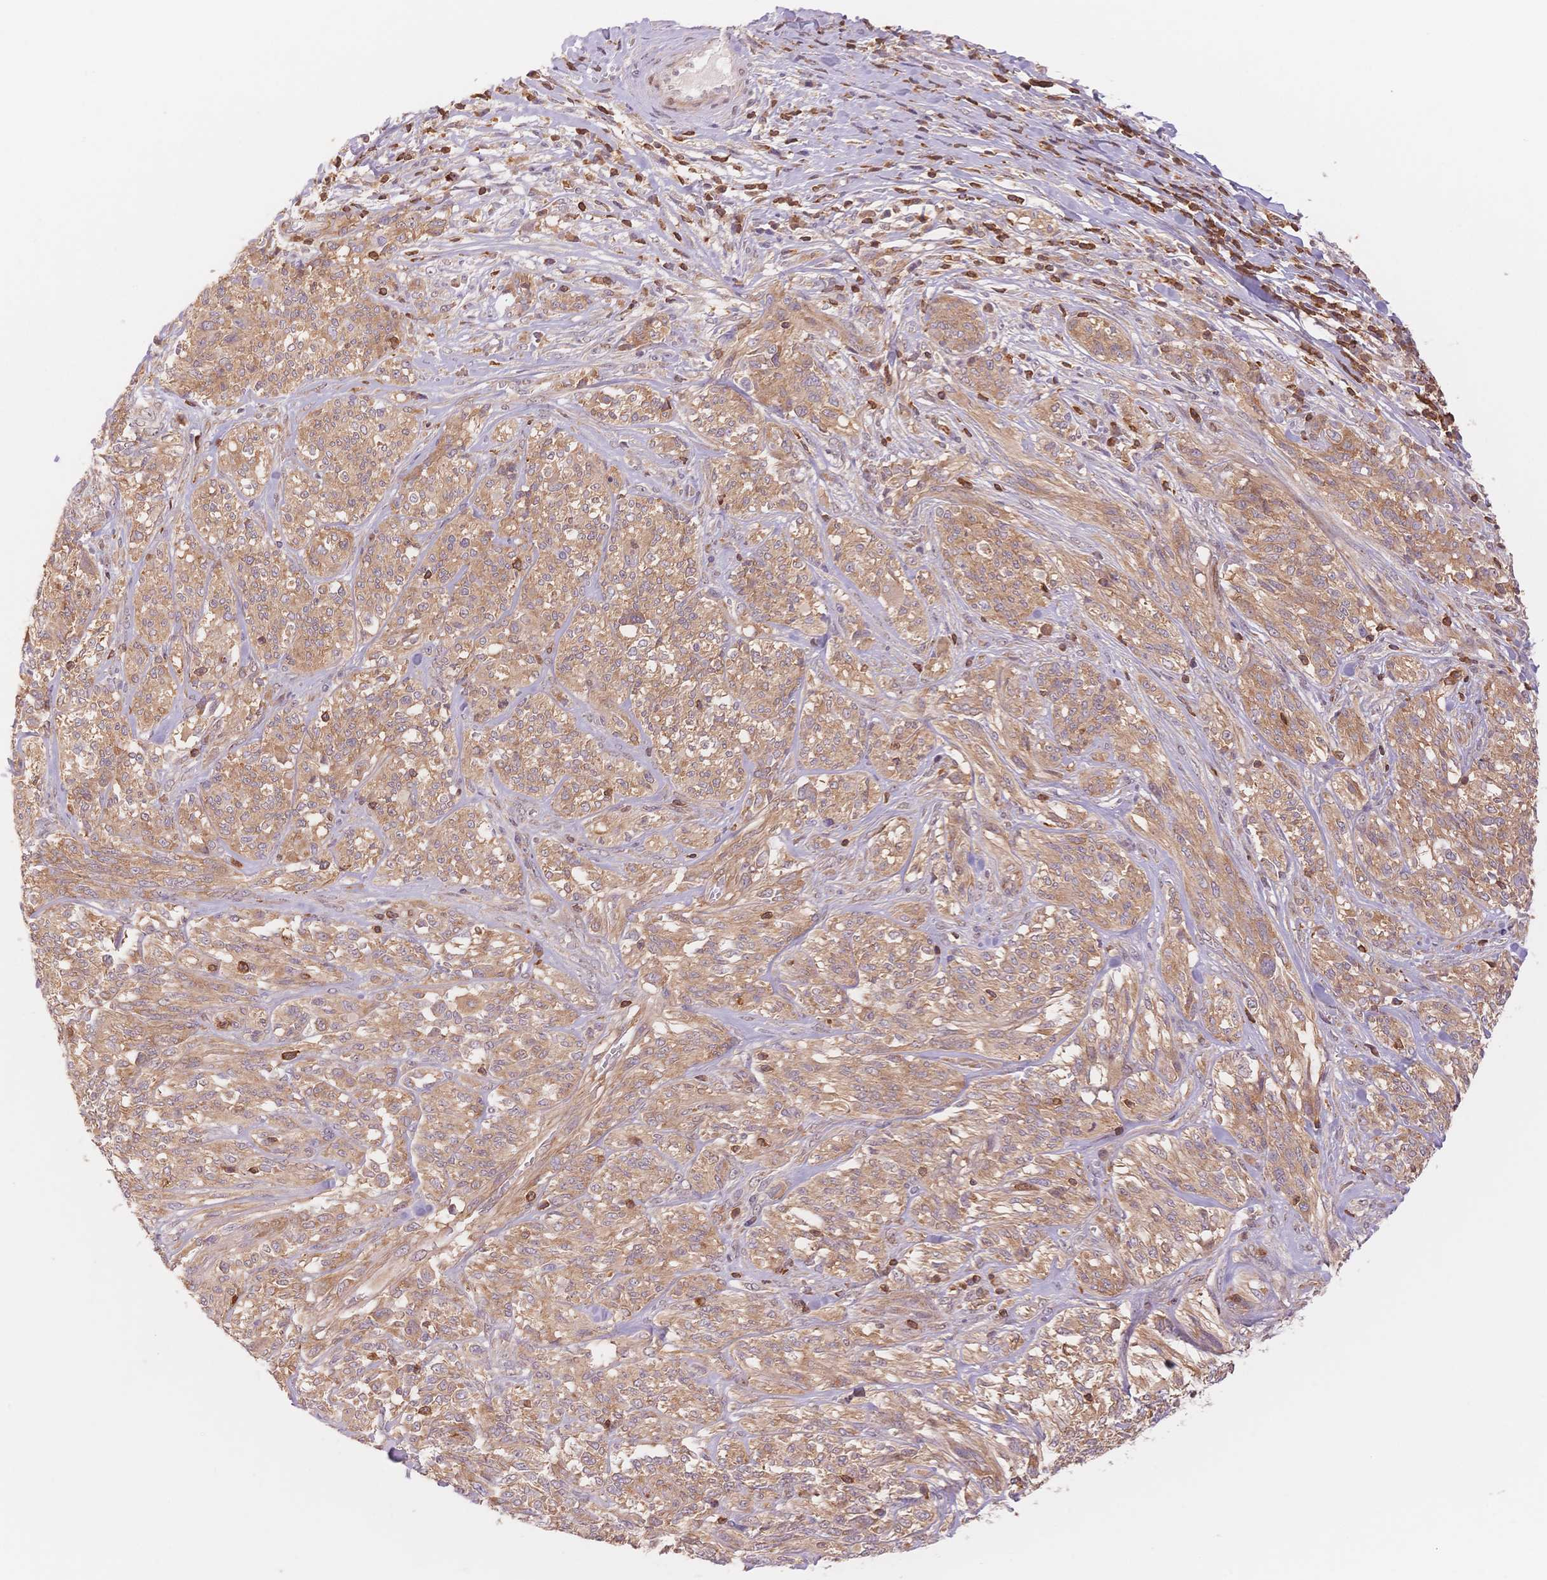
{"staining": {"intensity": "moderate", "quantity": ">75%", "location": "cytoplasmic/membranous"}, "tissue": "melanoma", "cell_type": "Tumor cells", "image_type": "cancer", "snomed": [{"axis": "morphology", "description": "Malignant melanoma, NOS"}, {"axis": "topography", "description": "Skin"}], "caption": "Immunohistochemical staining of melanoma reveals moderate cytoplasmic/membranous protein expression in approximately >75% of tumor cells.", "gene": "STK39", "patient": {"sex": "female", "age": 91}}